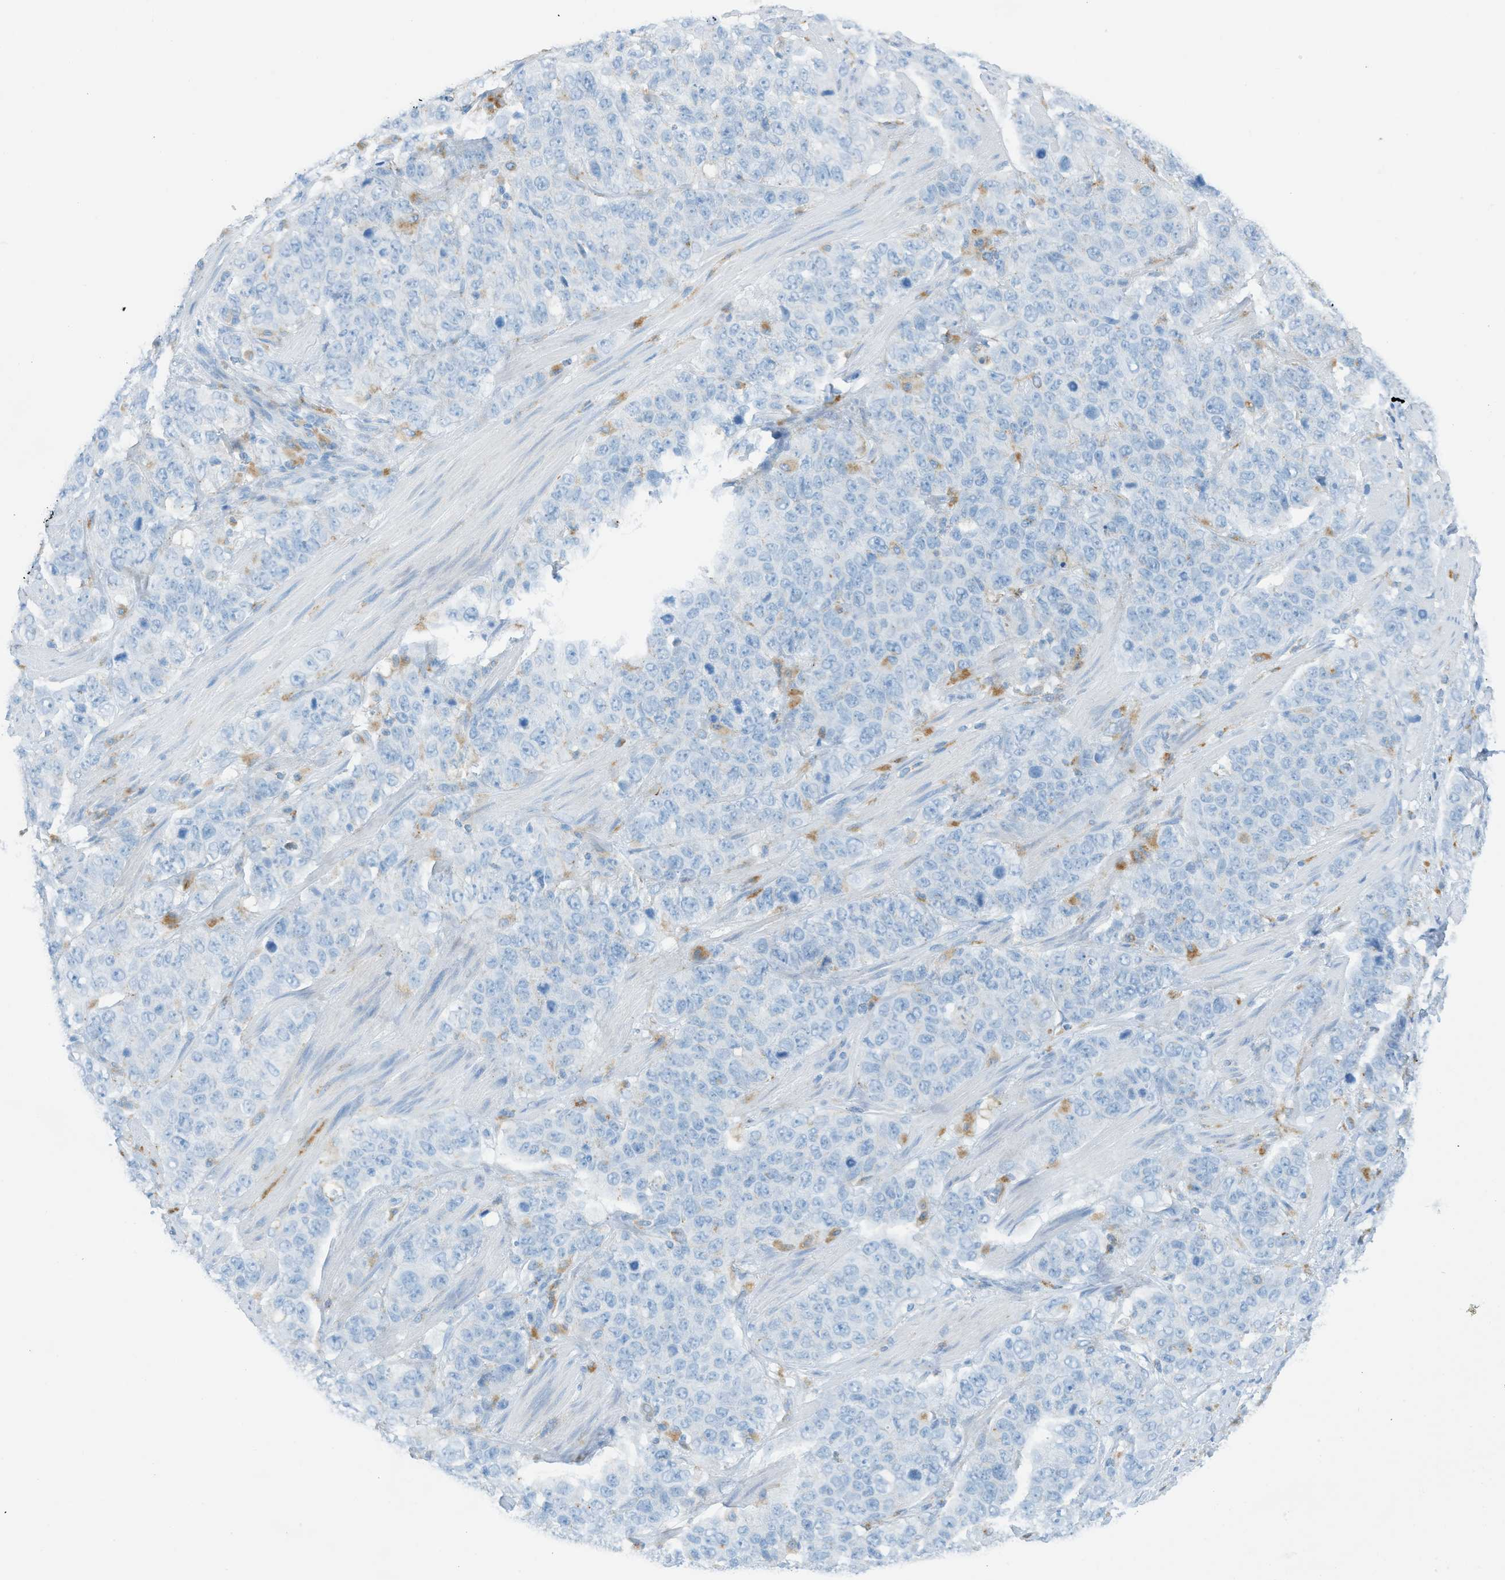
{"staining": {"intensity": "negative", "quantity": "none", "location": "none"}, "tissue": "stomach cancer", "cell_type": "Tumor cells", "image_type": "cancer", "snomed": [{"axis": "morphology", "description": "Adenocarcinoma, NOS"}, {"axis": "topography", "description": "Stomach"}], "caption": "A high-resolution micrograph shows immunohistochemistry (IHC) staining of stomach cancer, which demonstrates no significant staining in tumor cells.", "gene": "C21orf62", "patient": {"sex": "male", "age": 48}}